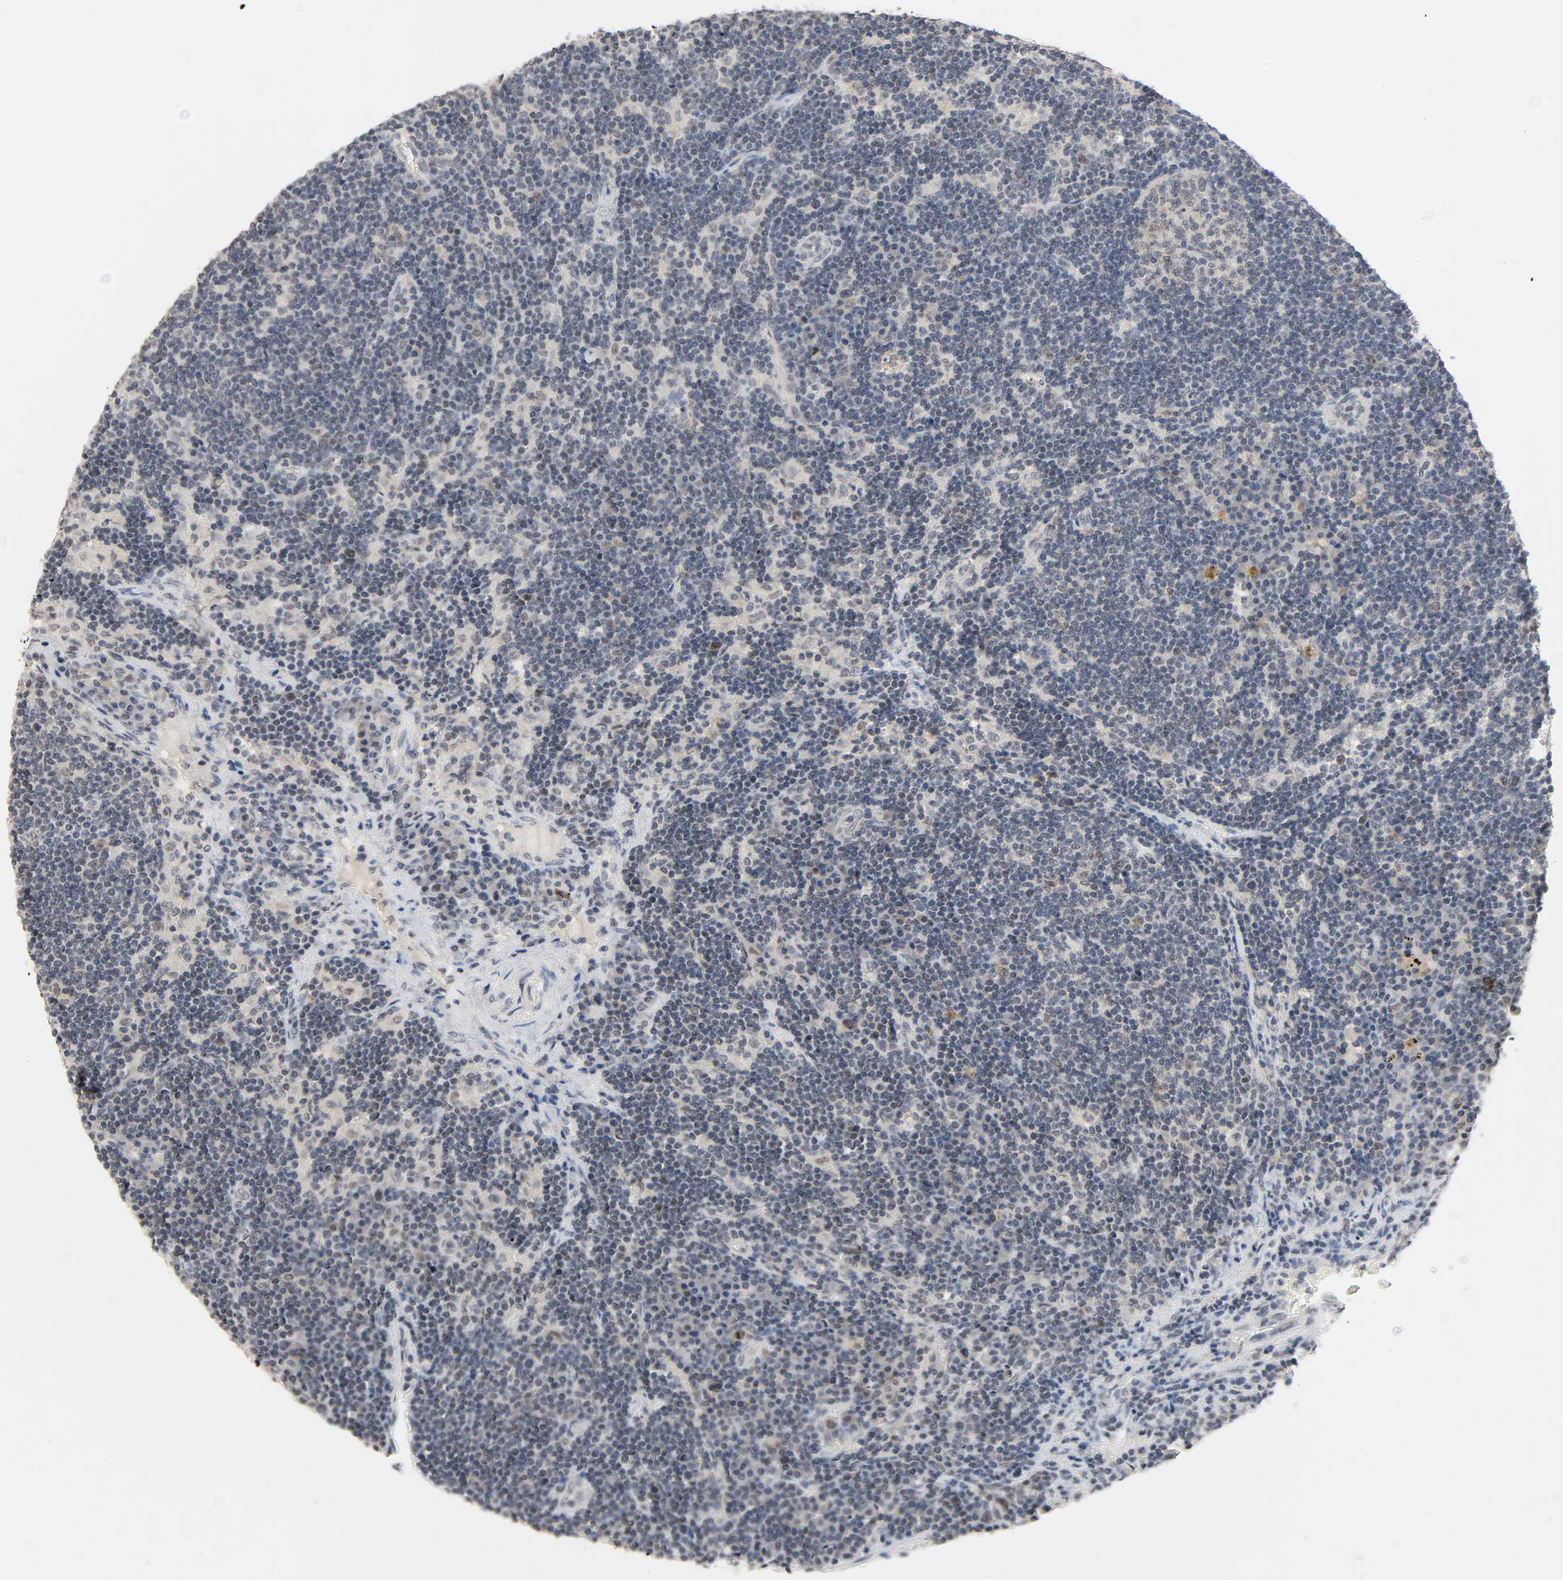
{"staining": {"intensity": "weak", "quantity": "<25%", "location": "cytoplasmic/membranous"}, "tissue": "lymph node", "cell_type": "Germinal center cells", "image_type": "normal", "snomed": [{"axis": "morphology", "description": "Normal tissue, NOS"}, {"axis": "morphology", "description": "Squamous cell carcinoma, metastatic, NOS"}, {"axis": "topography", "description": "Lymph node"}], "caption": "A high-resolution photomicrograph shows immunohistochemistry staining of normal lymph node, which shows no significant positivity in germinal center cells.", "gene": "MAPKAPK5", "patient": {"sex": "female", "age": 53}}